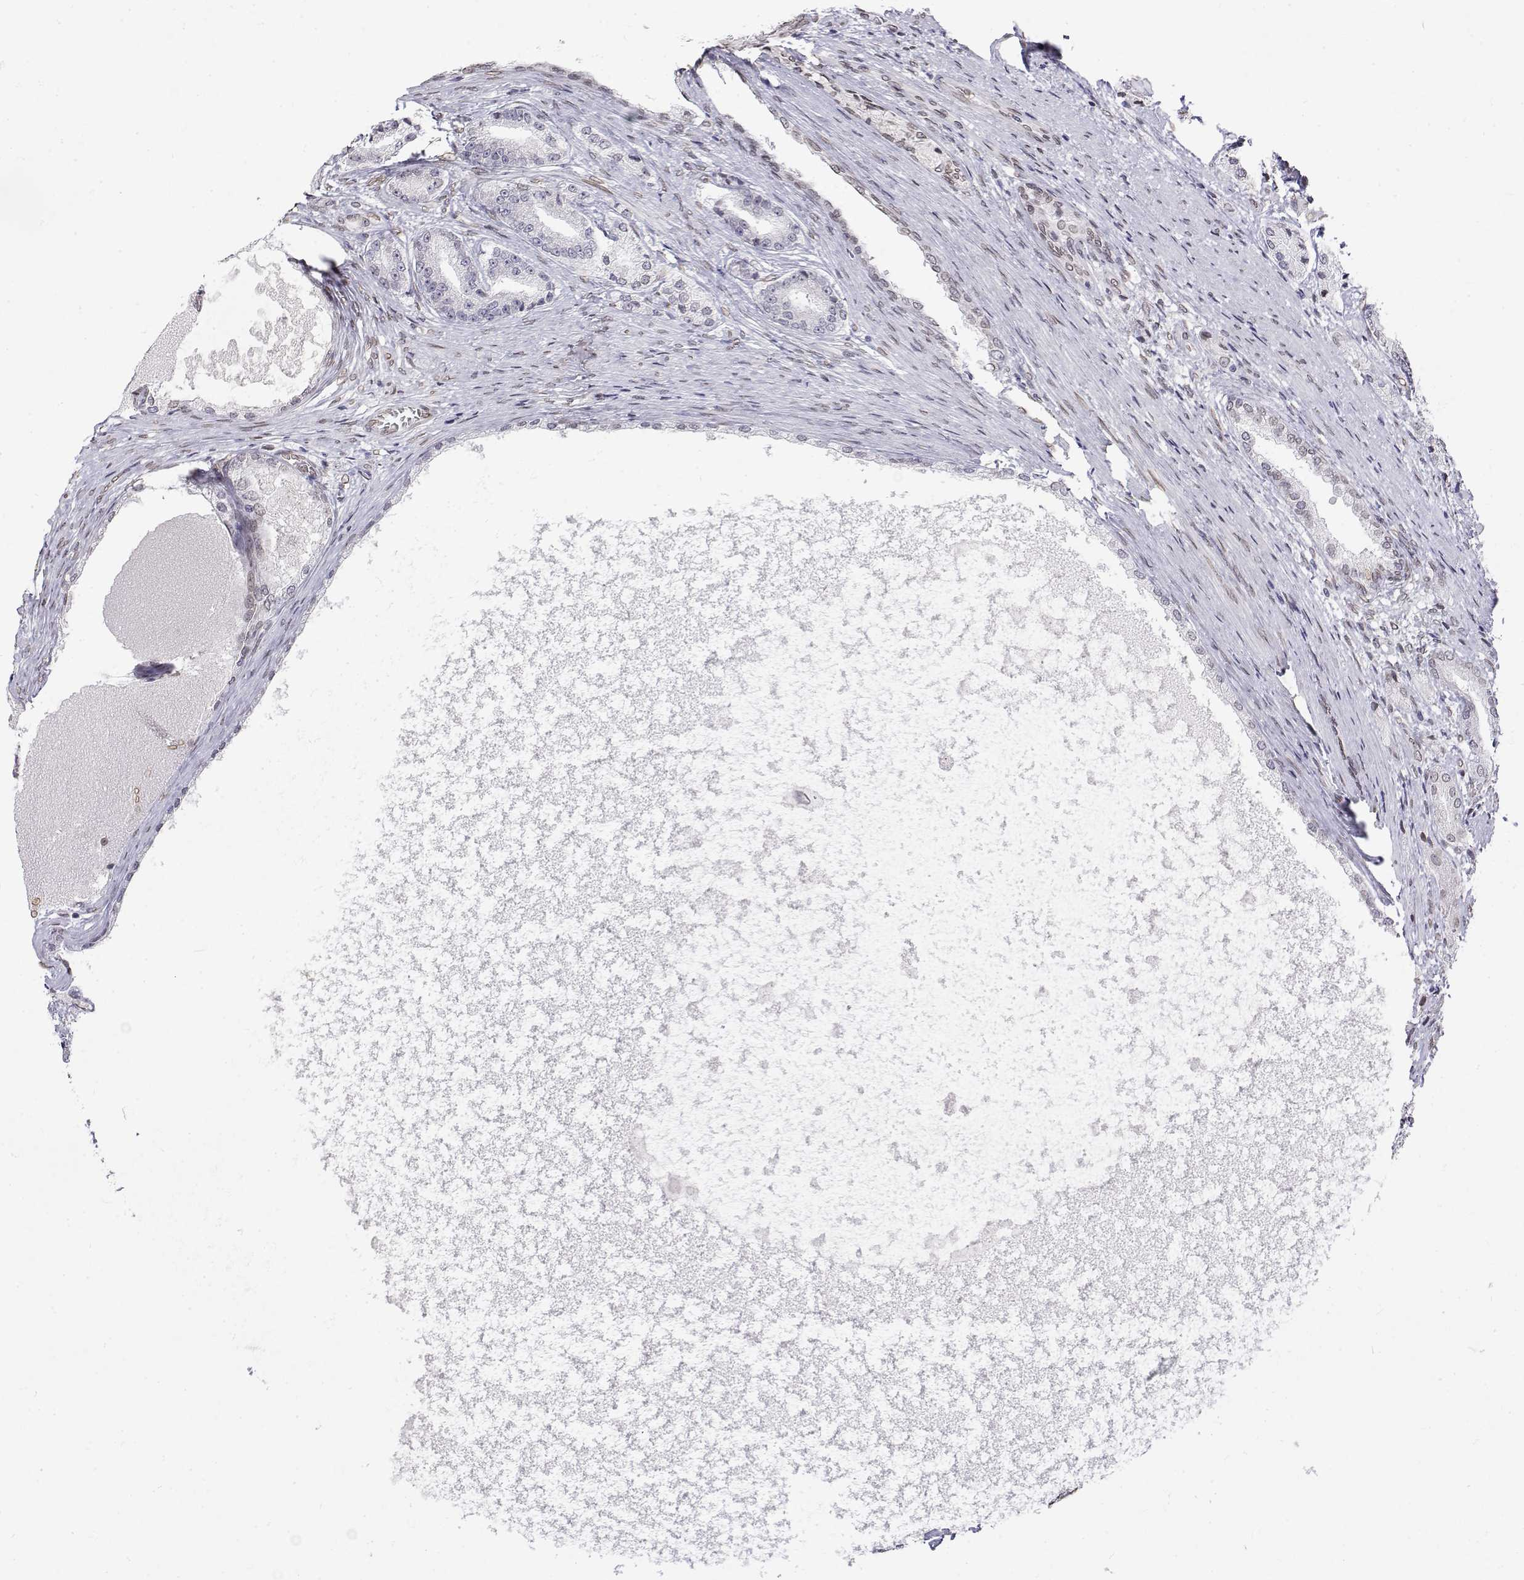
{"staining": {"intensity": "negative", "quantity": "none", "location": "none"}, "tissue": "prostate cancer", "cell_type": "Tumor cells", "image_type": "cancer", "snomed": [{"axis": "morphology", "description": "Adenocarcinoma, High grade"}, {"axis": "topography", "description": "Prostate and seminal vesicle, NOS"}], "caption": "Immunohistochemical staining of human prostate cancer displays no significant expression in tumor cells. (Brightfield microscopy of DAB (3,3'-diaminobenzidine) immunohistochemistry (IHC) at high magnification).", "gene": "ZNF532", "patient": {"sex": "male", "age": 61}}